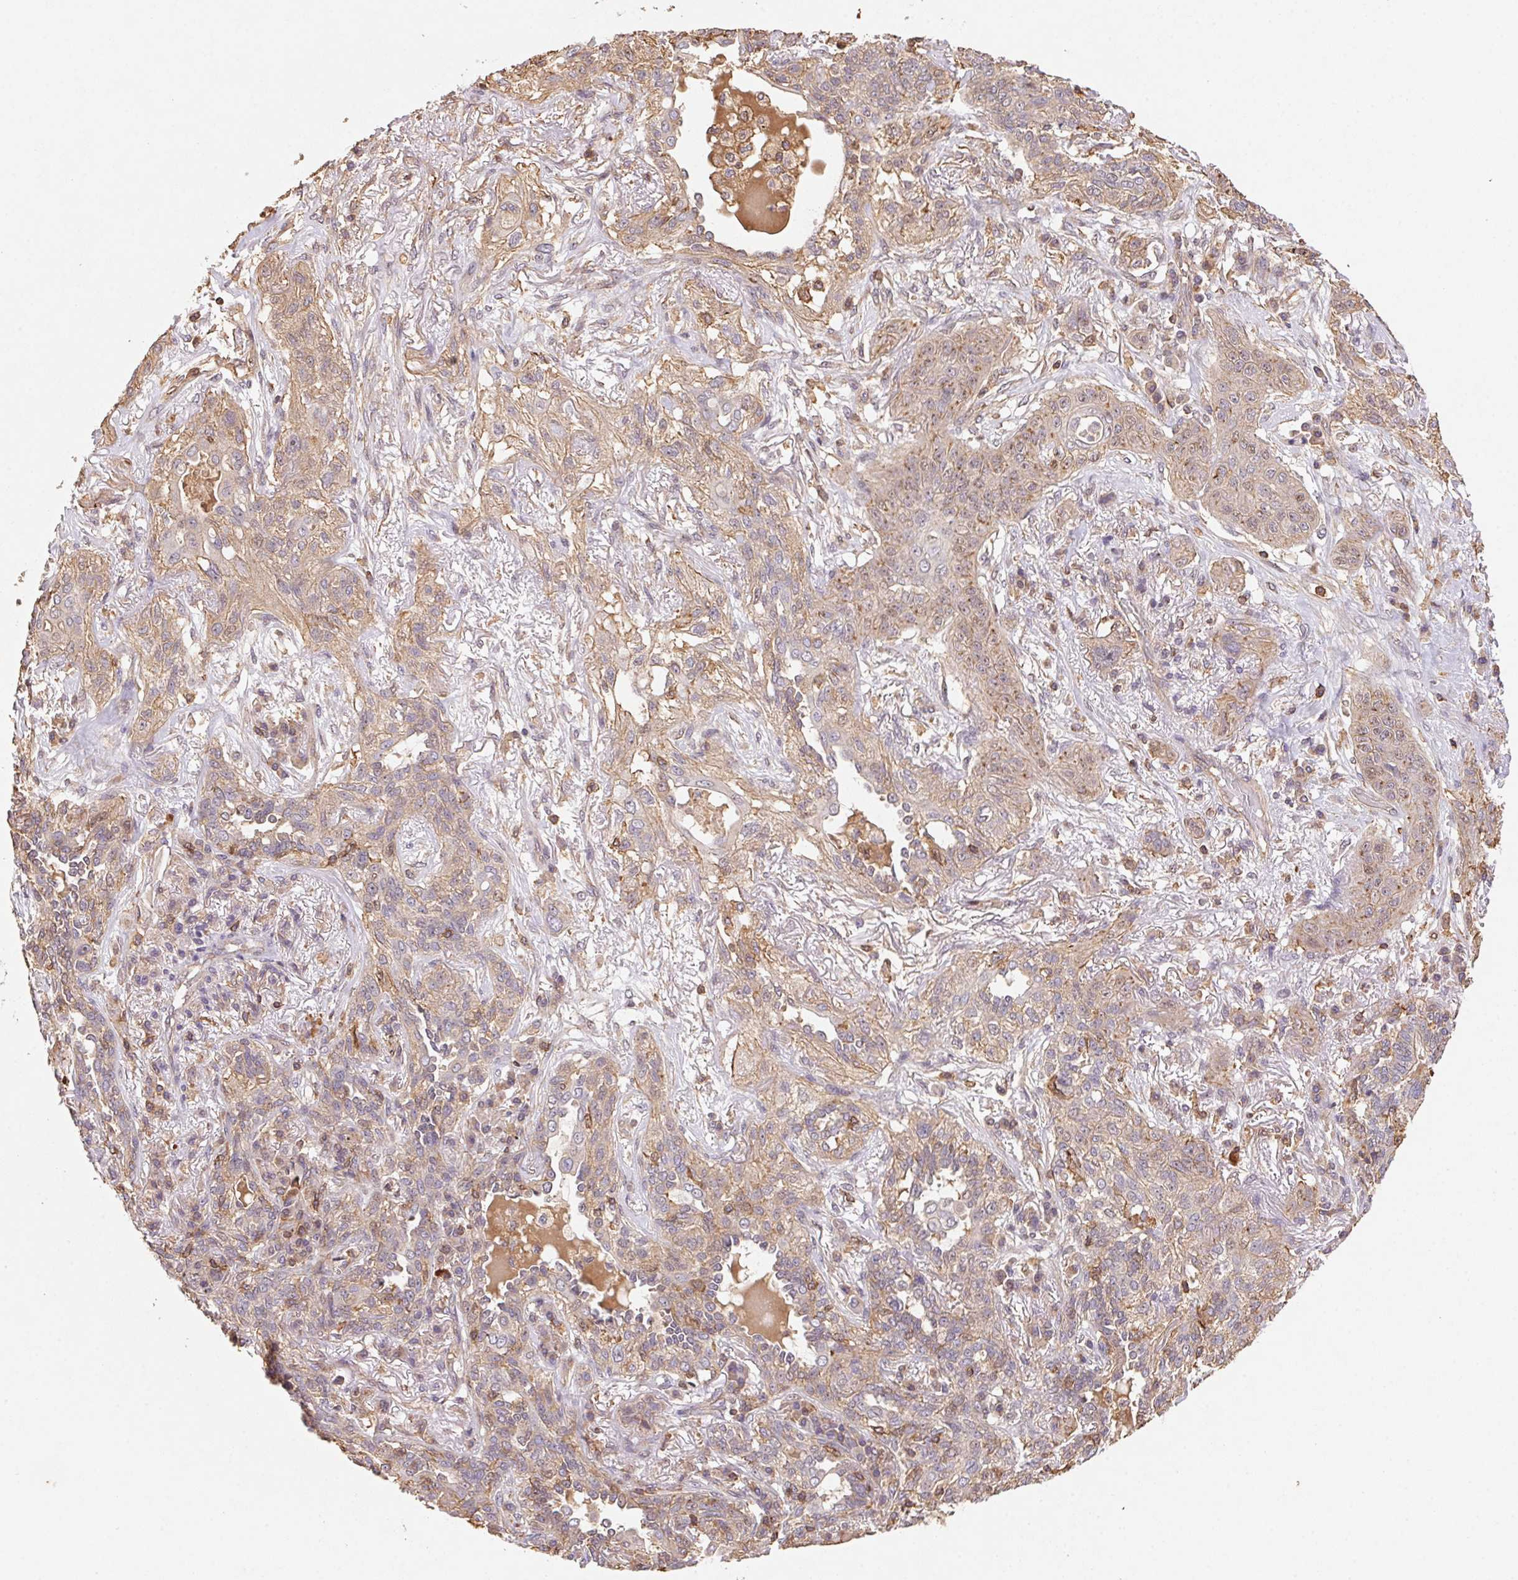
{"staining": {"intensity": "weak", "quantity": "25%-75%", "location": "cytoplasmic/membranous"}, "tissue": "lung cancer", "cell_type": "Tumor cells", "image_type": "cancer", "snomed": [{"axis": "morphology", "description": "Squamous cell carcinoma, NOS"}, {"axis": "topography", "description": "Lung"}], "caption": "DAB (3,3'-diaminobenzidine) immunohistochemical staining of lung cancer displays weak cytoplasmic/membranous protein staining in about 25%-75% of tumor cells.", "gene": "ATG10", "patient": {"sex": "female", "age": 70}}